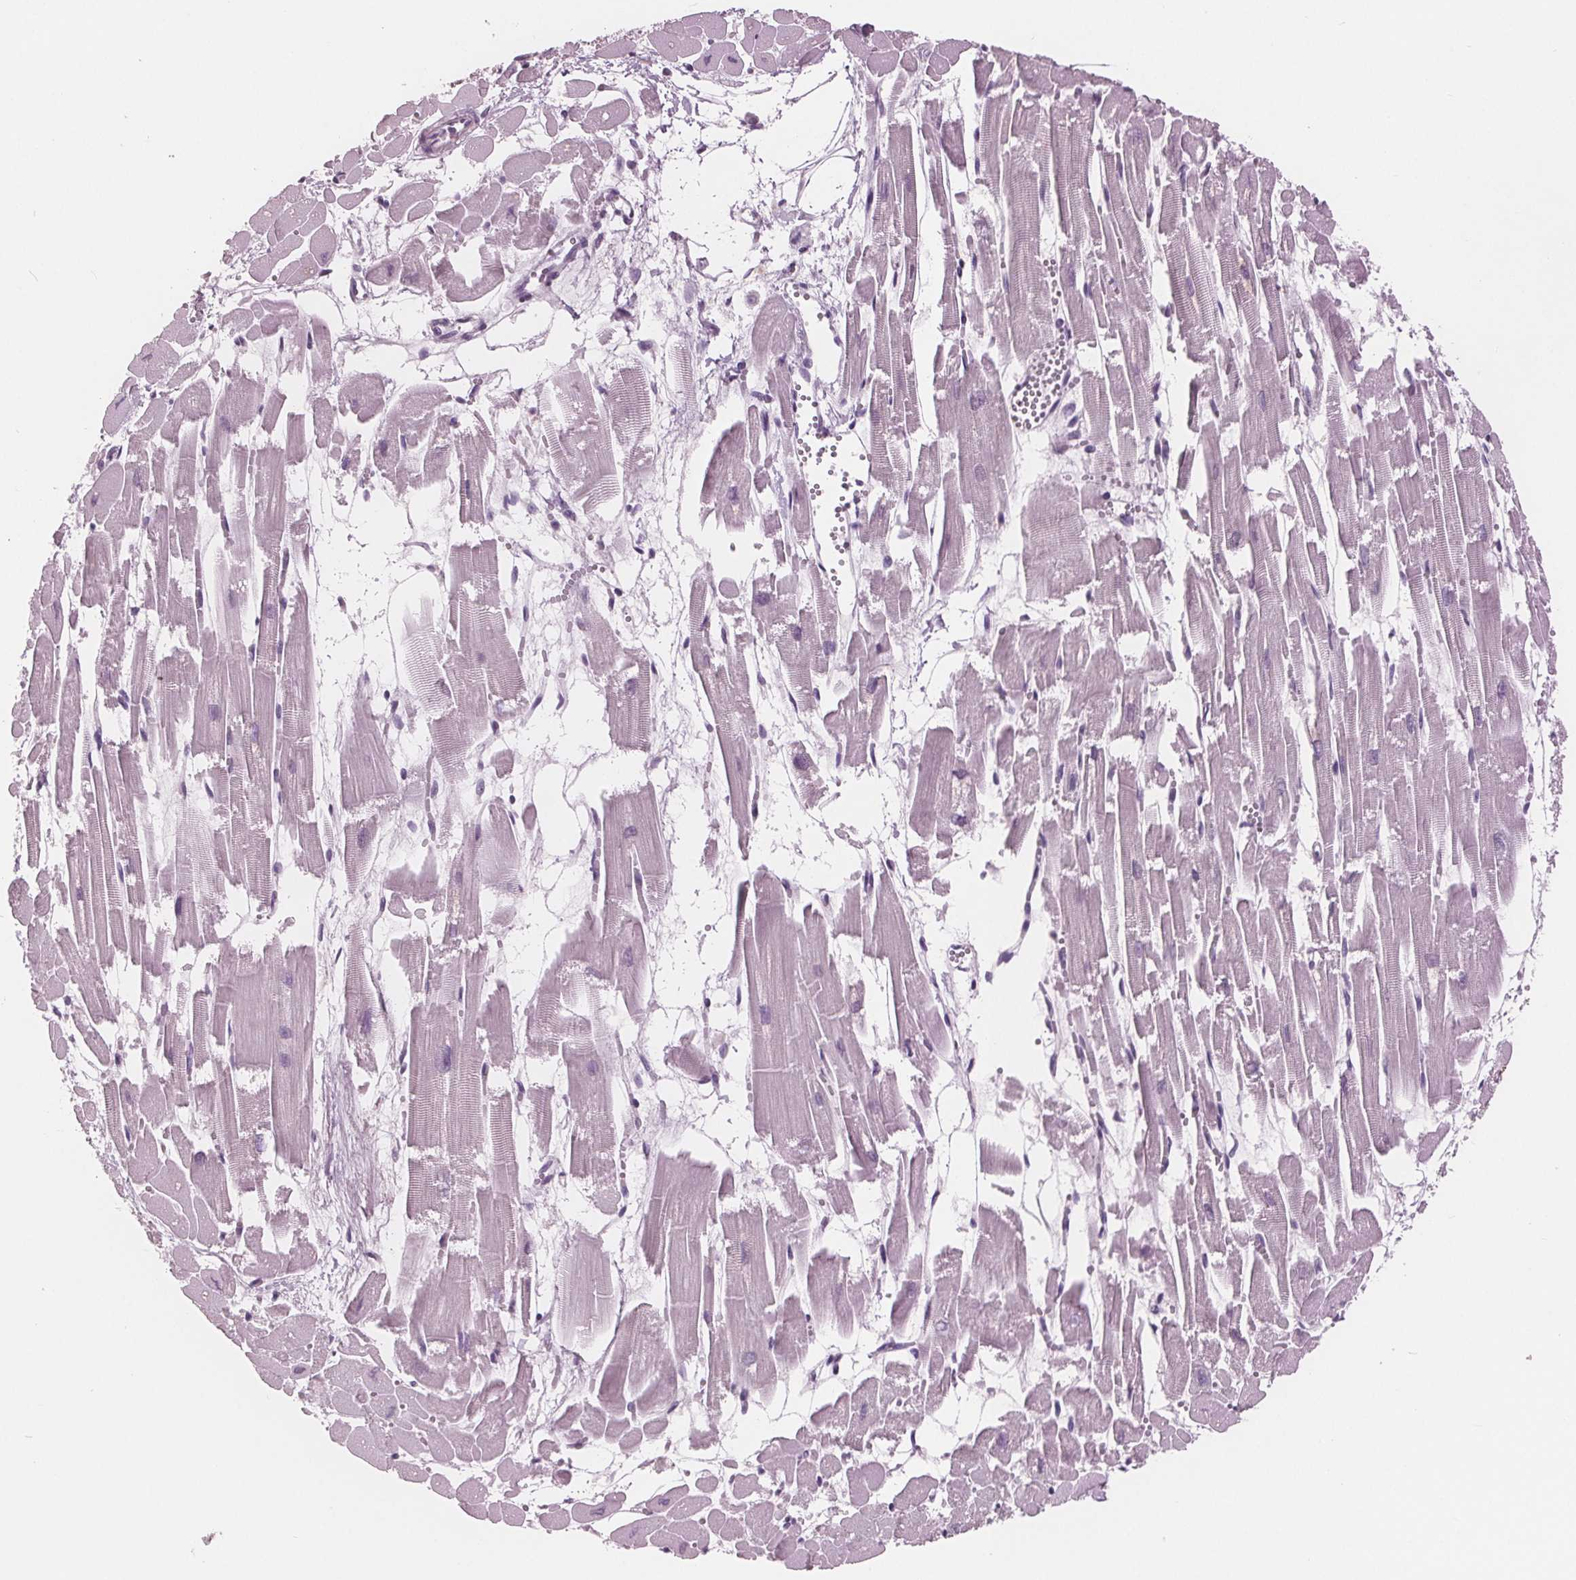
{"staining": {"intensity": "negative", "quantity": "none", "location": "none"}, "tissue": "heart muscle", "cell_type": "Cardiomyocytes", "image_type": "normal", "snomed": [{"axis": "morphology", "description": "Normal tissue, NOS"}, {"axis": "topography", "description": "Heart"}], "caption": "The image shows no significant positivity in cardiomyocytes of heart muscle.", "gene": "AMBP", "patient": {"sex": "female", "age": 52}}